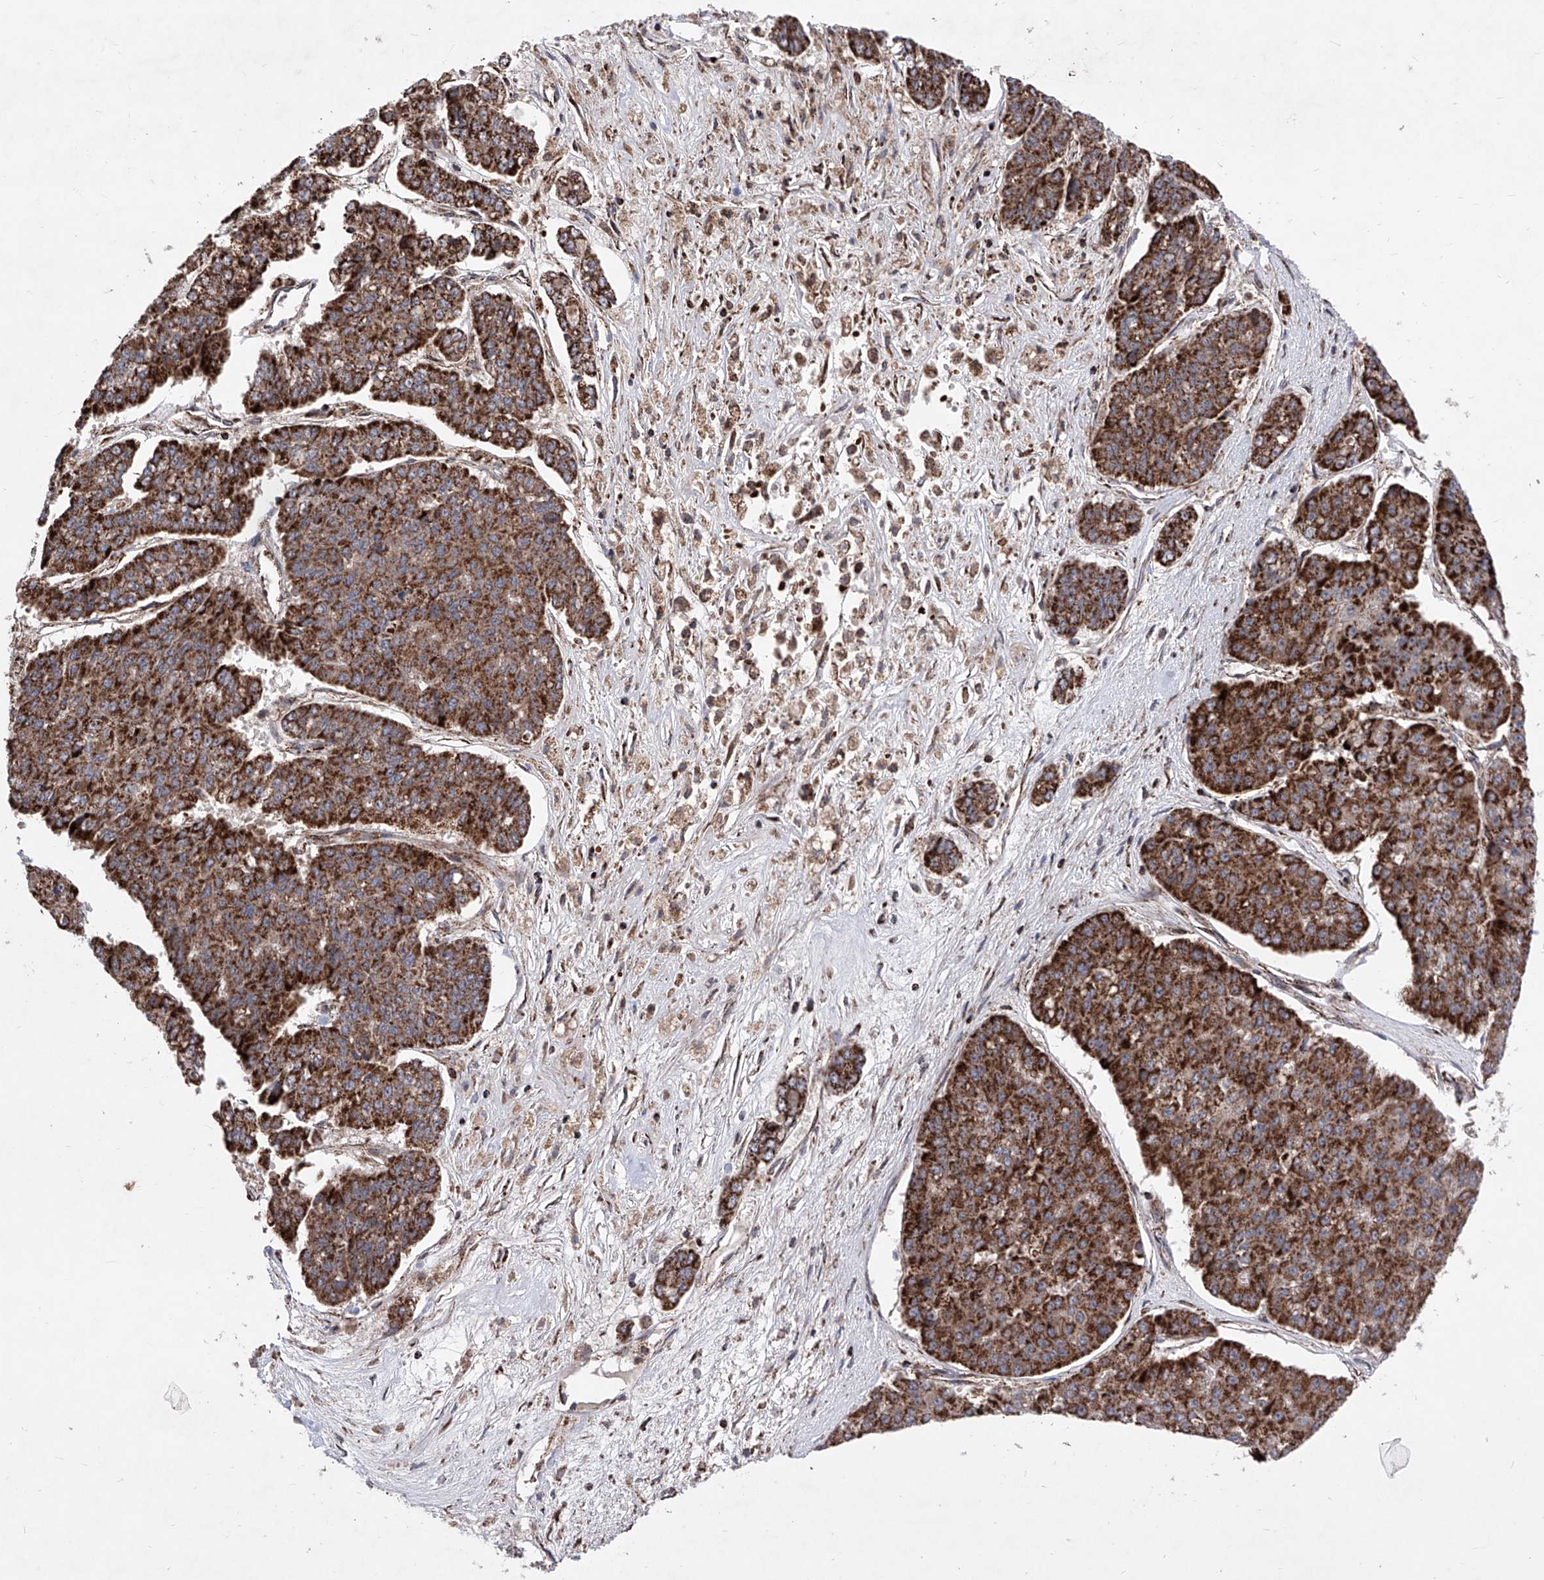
{"staining": {"intensity": "strong", "quantity": ">75%", "location": "cytoplasmic/membranous"}, "tissue": "pancreatic cancer", "cell_type": "Tumor cells", "image_type": "cancer", "snomed": [{"axis": "morphology", "description": "Adenocarcinoma, NOS"}, {"axis": "topography", "description": "Pancreas"}], "caption": "The immunohistochemical stain shows strong cytoplasmic/membranous positivity in tumor cells of pancreatic cancer (adenocarcinoma) tissue. (DAB (3,3'-diaminobenzidine) IHC, brown staining for protein, blue staining for nuclei).", "gene": "SEMA6A", "patient": {"sex": "male", "age": 50}}